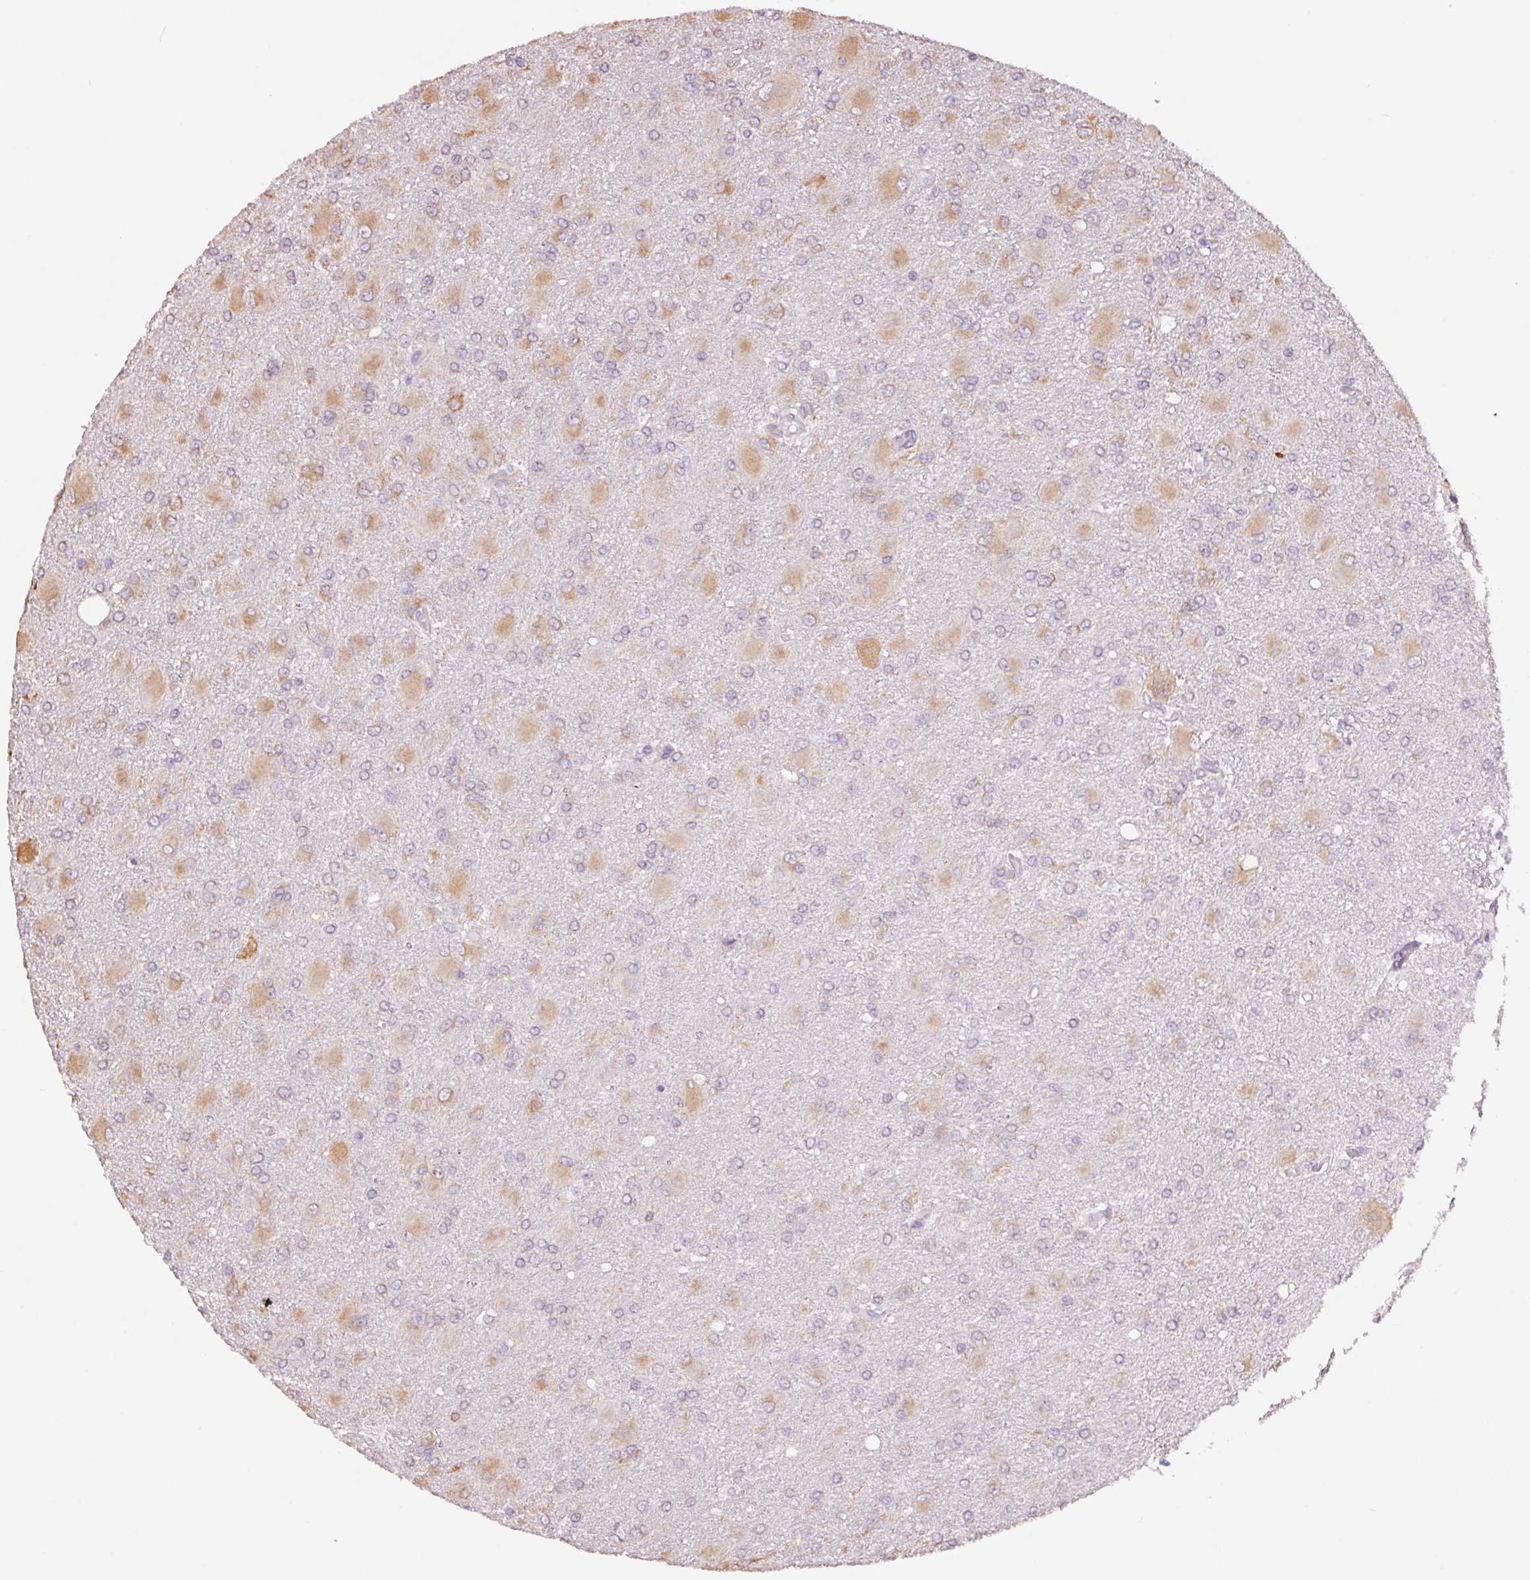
{"staining": {"intensity": "weak", "quantity": "25%-75%", "location": "cytoplasmic/membranous"}, "tissue": "glioma", "cell_type": "Tumor cells", "image_type": "cancer", "snomed": [{"axis": "morphology", "description": "Glioma, malignant, High grade"}, {"axis": "topography", "description": "Brain"}], "caption": "This is a histology image of immunohistochemistry (IHC) staining of glioma, which shows weak expression in the cytoplasmic/membranous of tumor cells.", "gene": "GCG", "patient": {"sex": "male", "age": 67}}